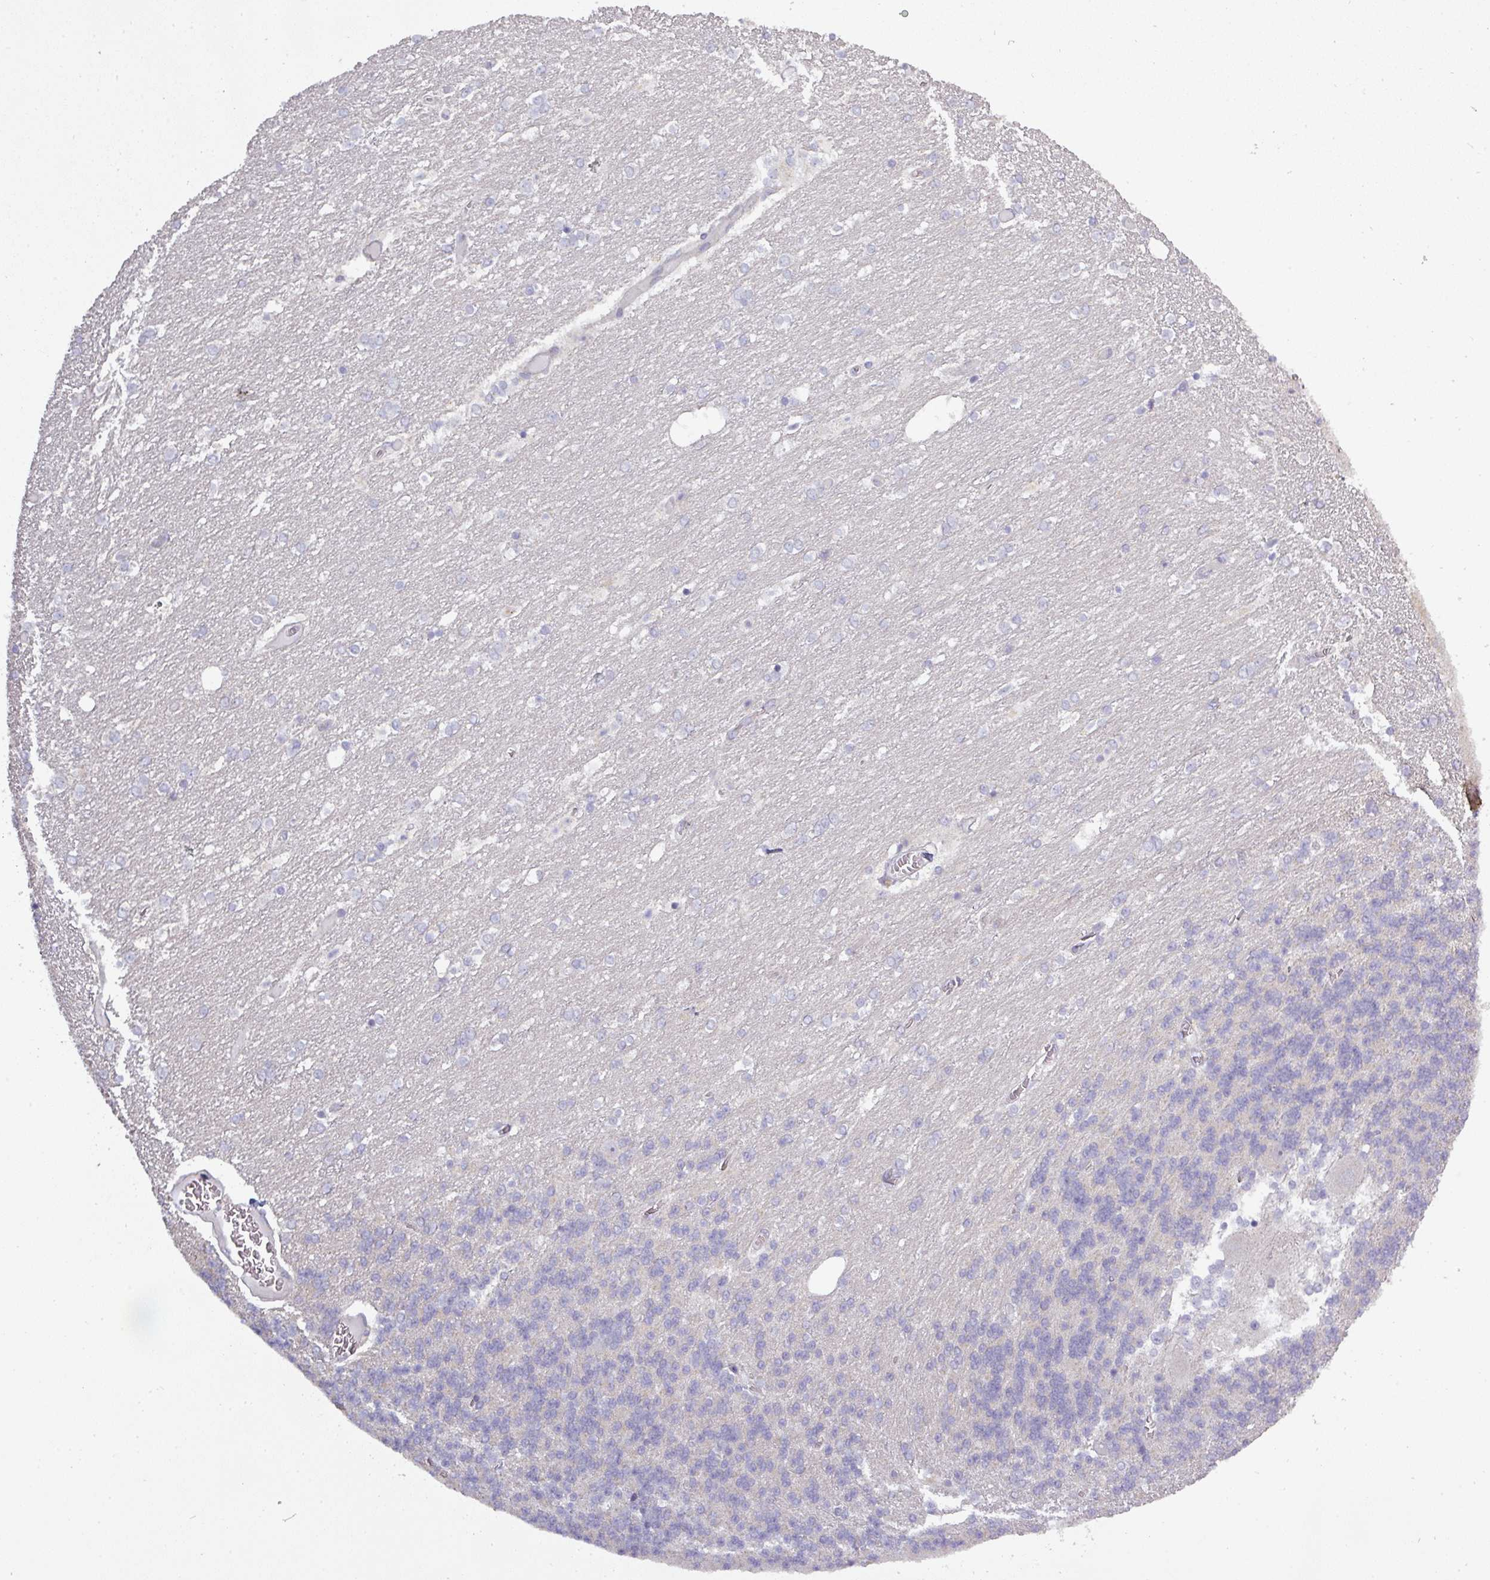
{"staining": {"intensity": "negative", "quantity": "none", "location": "none"}, "tissue": "cerebellum", "cell_type": "Cells in granular layer", "image_type": "normal", "snomed": [{"axis": "morphology", "description": "Normal tissue, NOS"}, {"axis": "topography", "description": "Cerebellum"}], "caption": "IHC histopathology image of normal cerebellum stained for a protein (brown), which displays no positivity in cells in granular layer.", "gene": "NIN", "patient": {"sex": "female", "age": 54}}